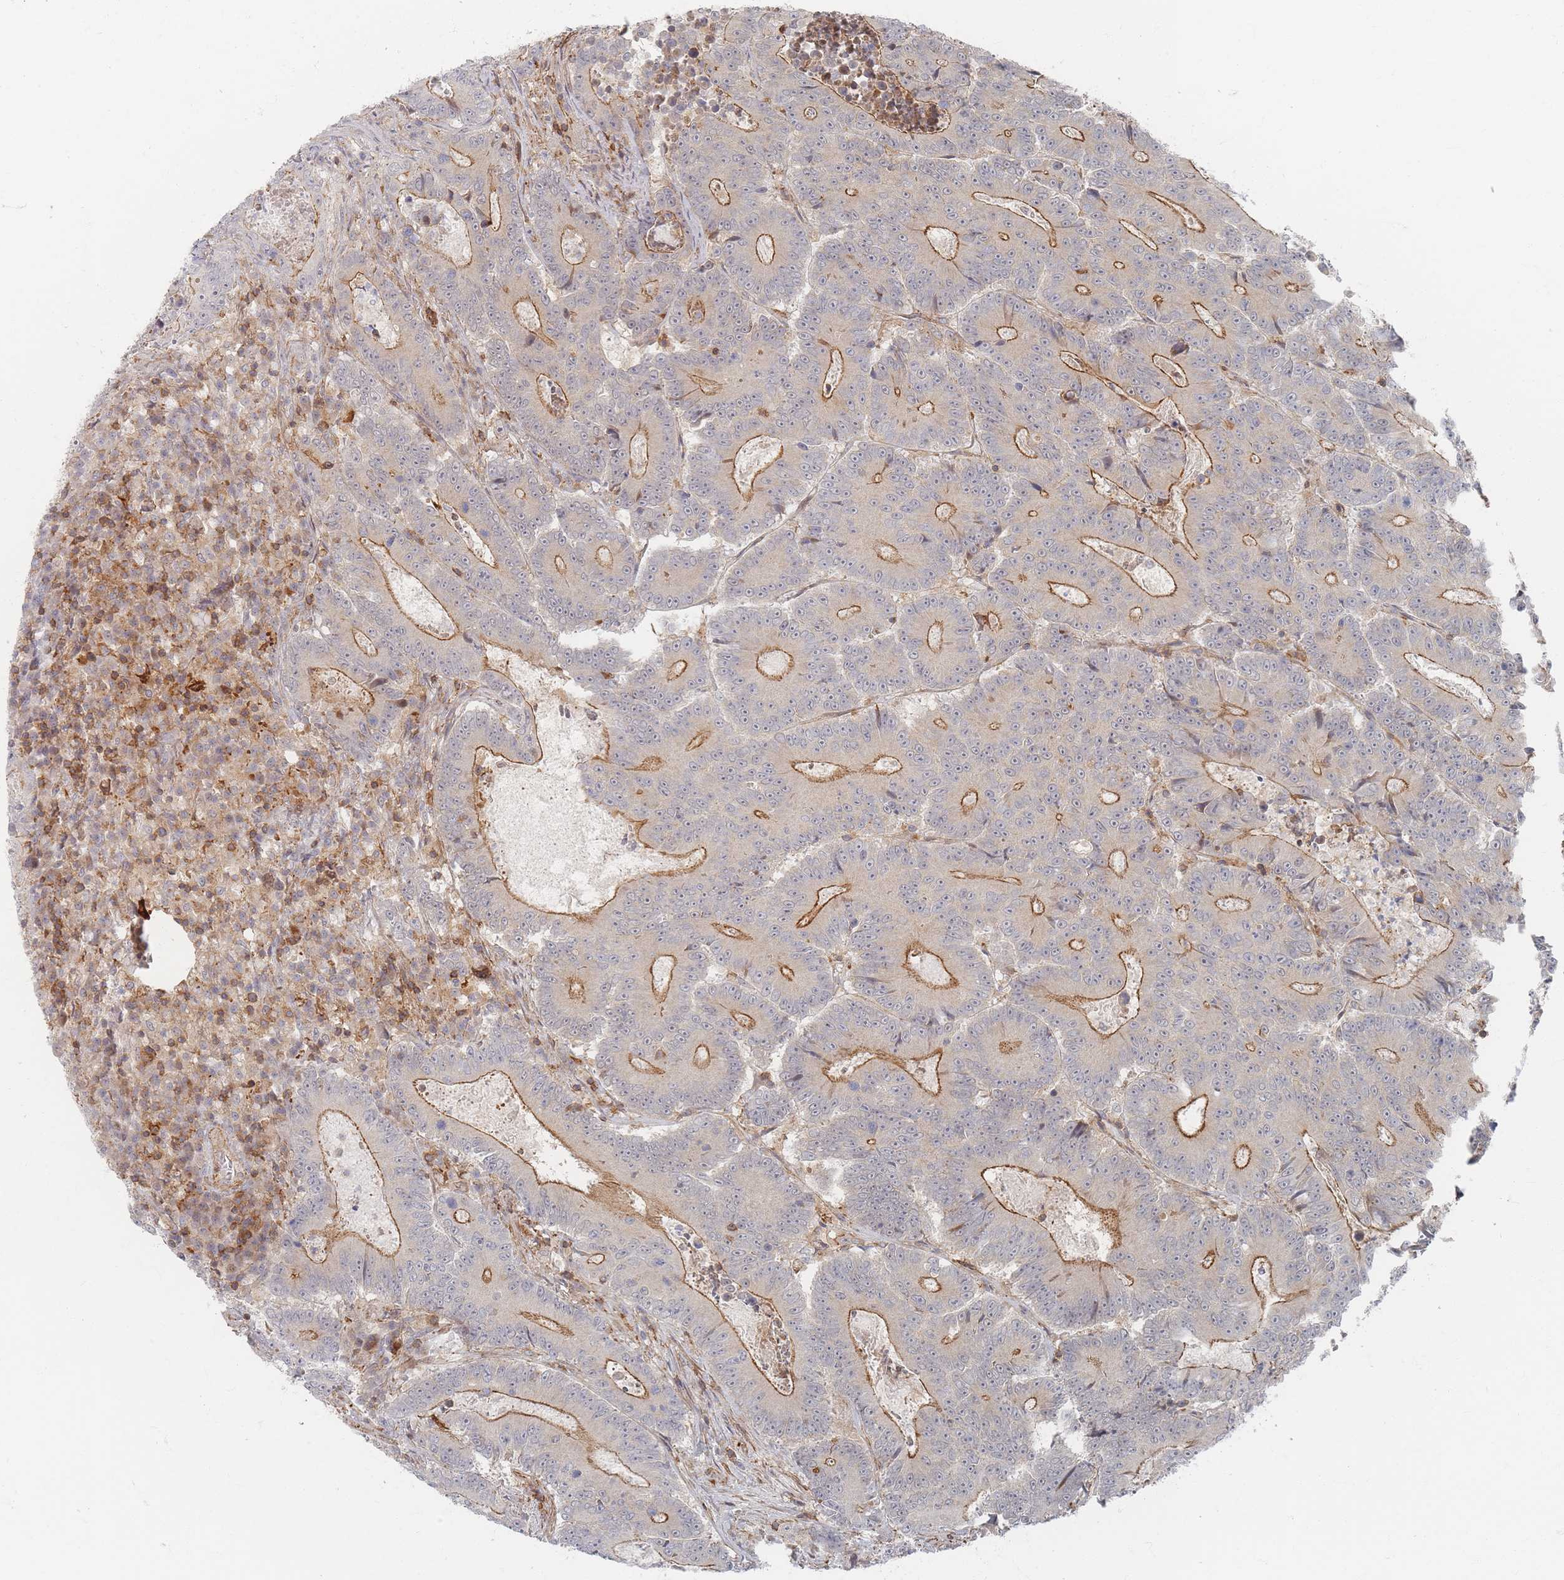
{"staining": {"intensity": "moderate", "quantity": ">75%", "location": "cytoplasmic/membranous"}, "tissue": "colorectal cancer", "cell_type": "Tumor cells", "image_type": "cancer", "snomed": [{"axis": "morphology", "description": "Adenocarcinoma, NOS"}, {"axis": "topography", "description": "Colon"}], "caption": "Colorectal cancer (adenocarcinoma) stained with DAB (3,3'-diaminobenzidine) immunohistochemistry shows medium levels of moderate cytoplasmic/membranous positivity in approximately >75% of tumor cells.", "gene": "ZNF852", "patient": {"sex": "male", "age": 83}}